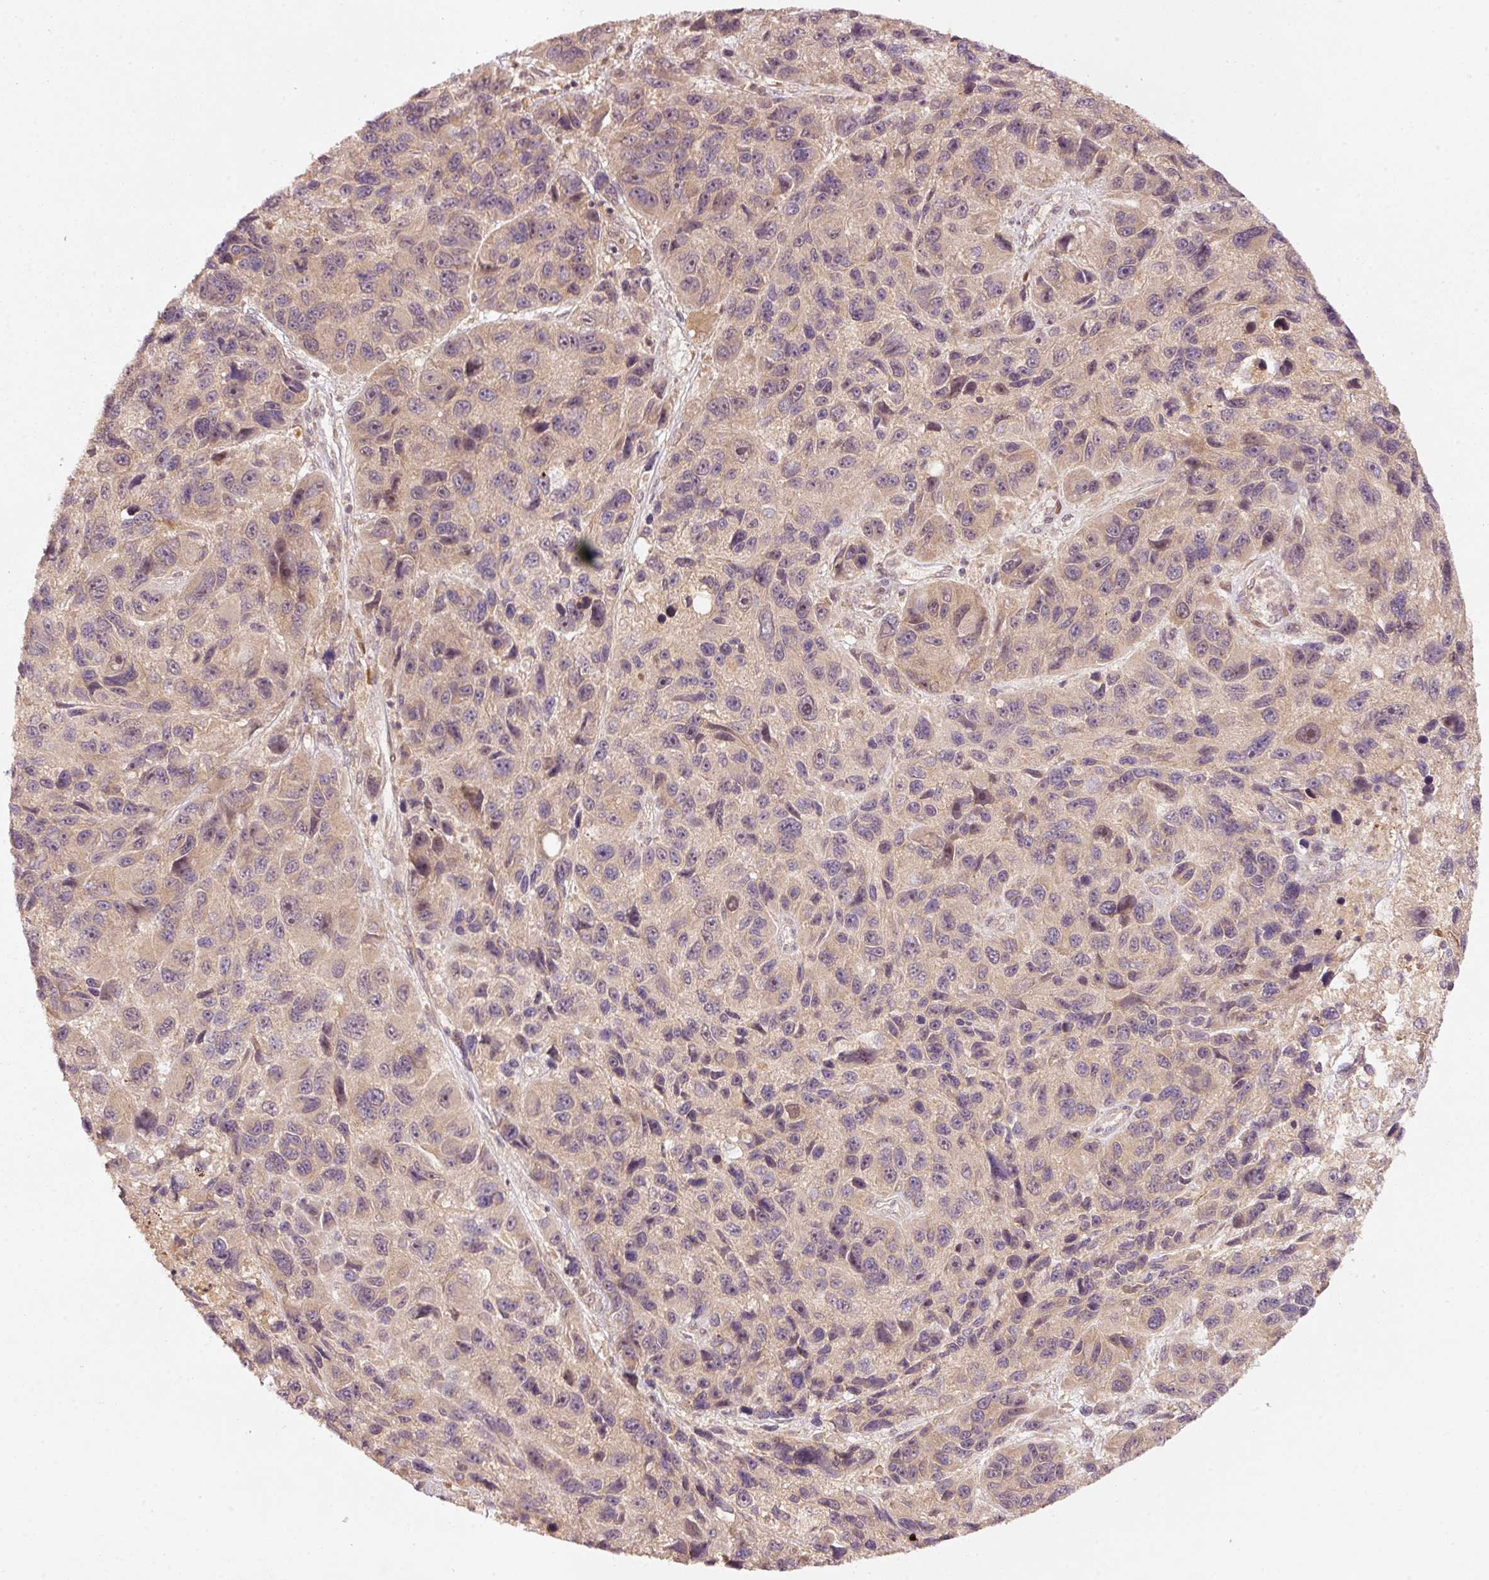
{"staining": {"intensity": "weak", "quantity": "25%-75%", "location": "cytoplasmic/membranous"}, "tissue": "melanoma", "cell_type": "Tumor cells", "image_type": "cancer", "snomed": [{"axis": "morphology", "description": "Malignant melanoma, NOS"}, {"axis": "topography", "description": "Skin"}], "caption": "Melanoma was stained to show a protein in brown. There is low levels of weak cytoplasmic/membranous expression in approximately 25%-75% of tumor cells.", "gene": "PCDHB1", "patient": {"sex": "male", "age": 53}}